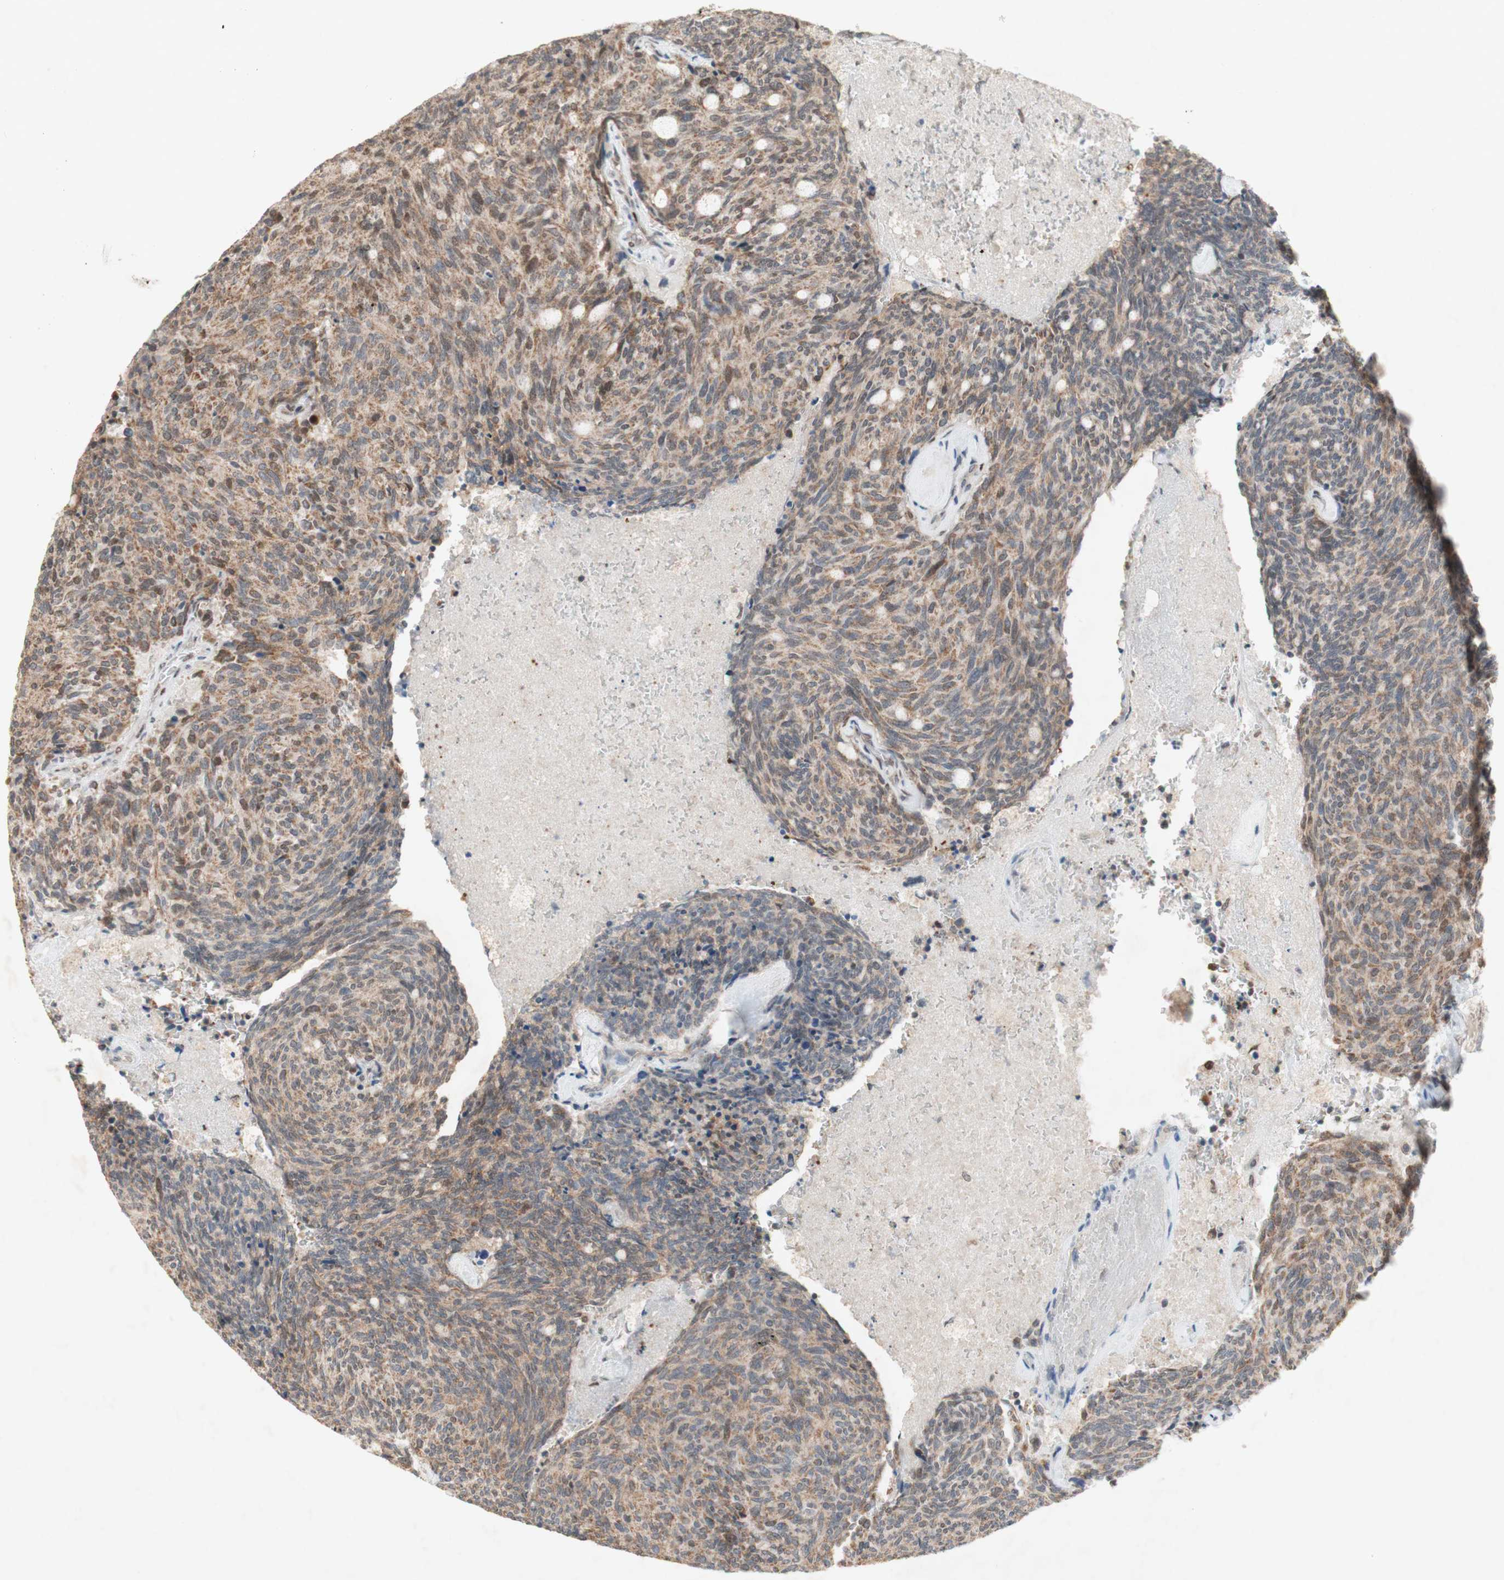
{"staining": {"intensity": "weak", "quantity": ">75%", "location": "cytoplasmic/membranous"}, "tissue": "carcinoid", "cell_type": "Tumor cells", "image_type": "cancer", "snomed": [{"axis": "morphology", "description": "Carcinoid, malignant, NOS"}, {"axis": "topography", "description": "Pancreas"}], "caption": "There is low levels of weak cytoplasmic/membranous positivity in tumor cells of carcinoid (malignant), as demonstrated by immunohistochemical staining (brown color).", "gene": "DNMT3A", "patient": {"sex": "female", "age": 54}}